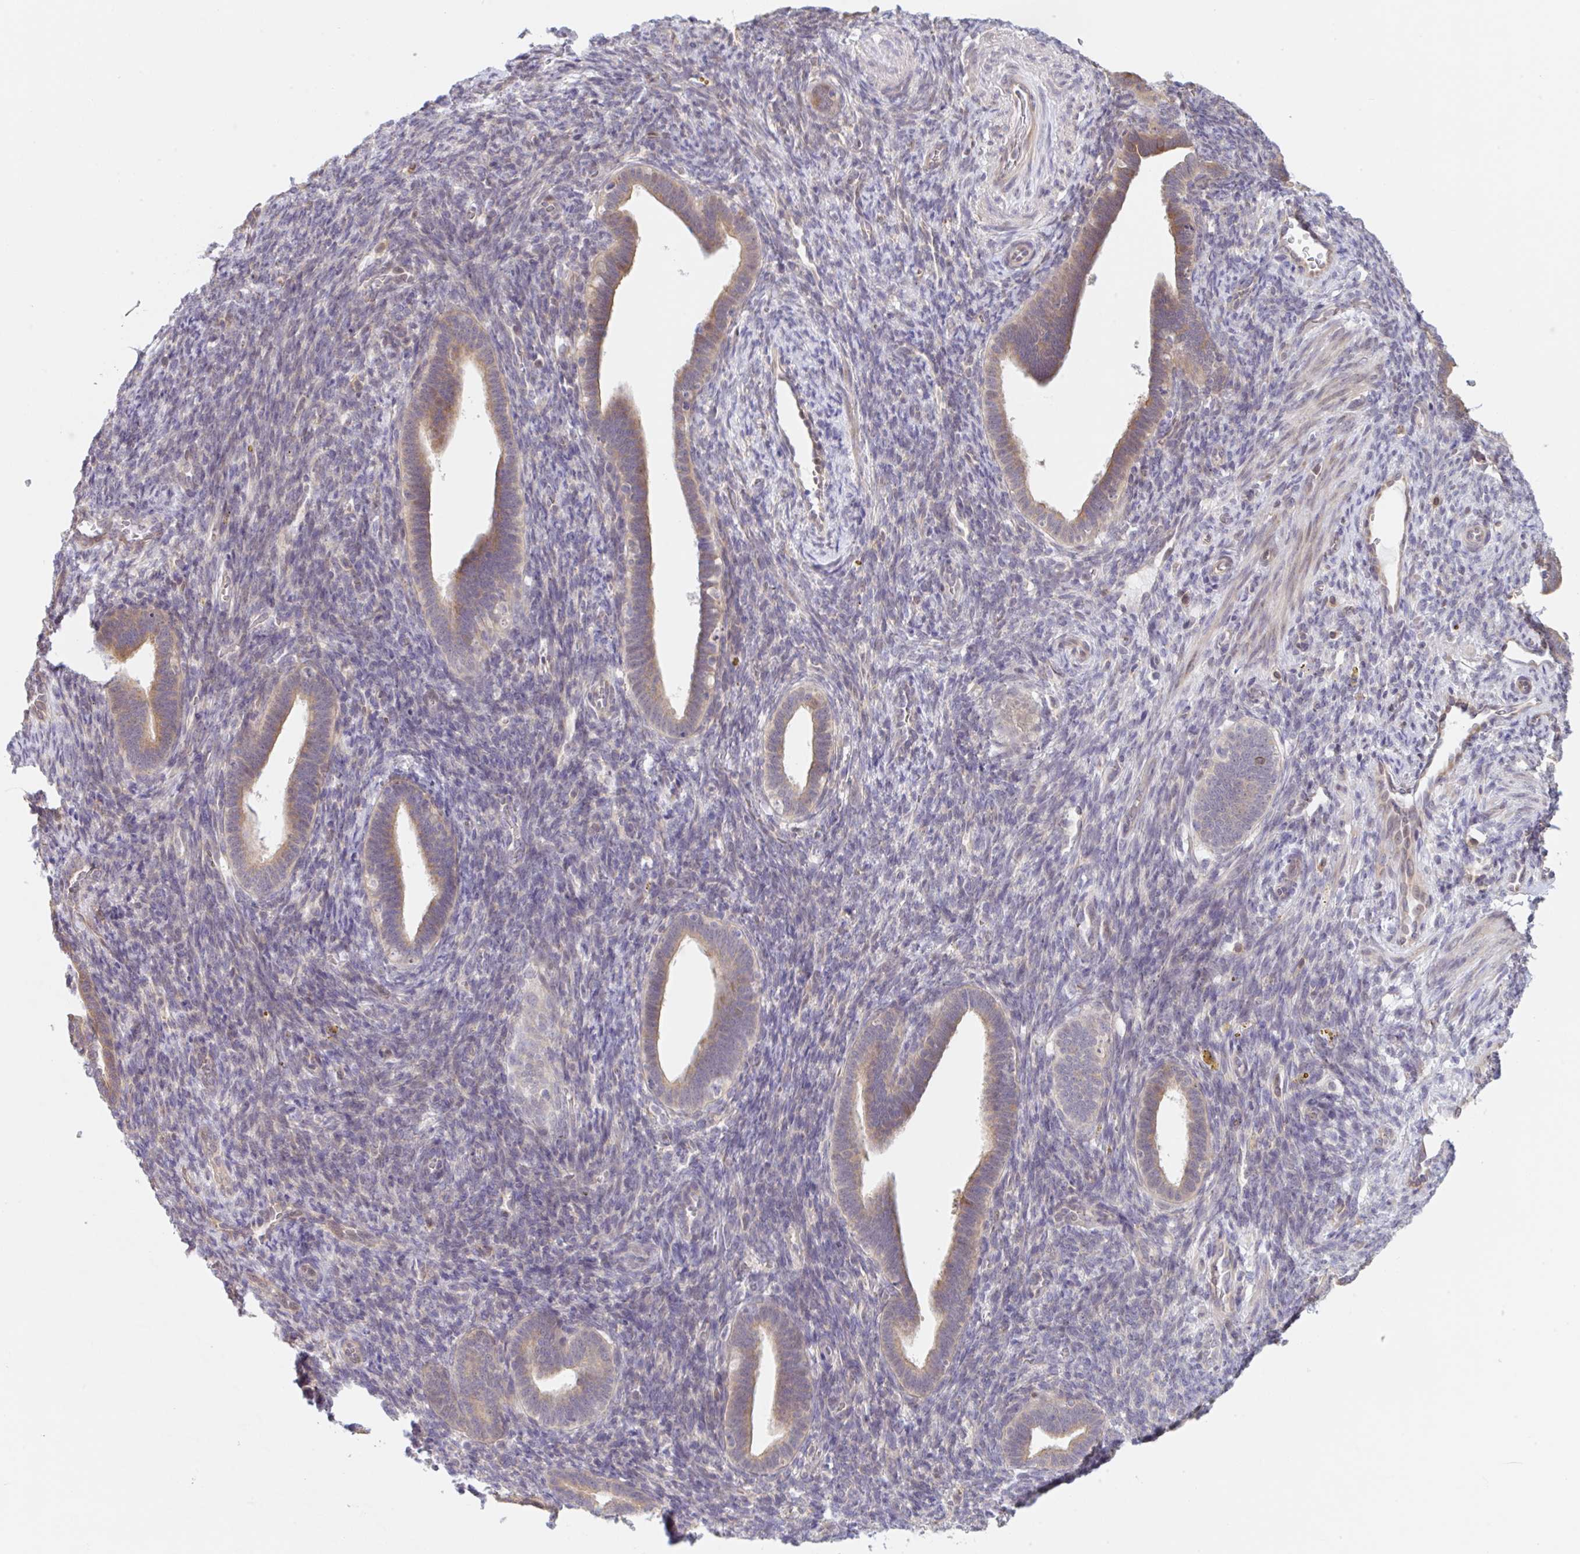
{"staining": {"intensity": "negative", "quantity": "none", "location": "none"}, "tissue": "endometrium", "cell_type": "Cells in endometrial stroma", "image_type": "normal", "snomed": [{"axis": "morphology", "description": "Normal tissue, NOS"}, {"axis": "topography", "description": "Endometrium"}], "caption": "Normal endometrium was stained to show a protein in brown. There is no significant expression in cells in endometrial stroma.", "gene": "TBPL2", "patient": {"sex": "female", "age": 34}}